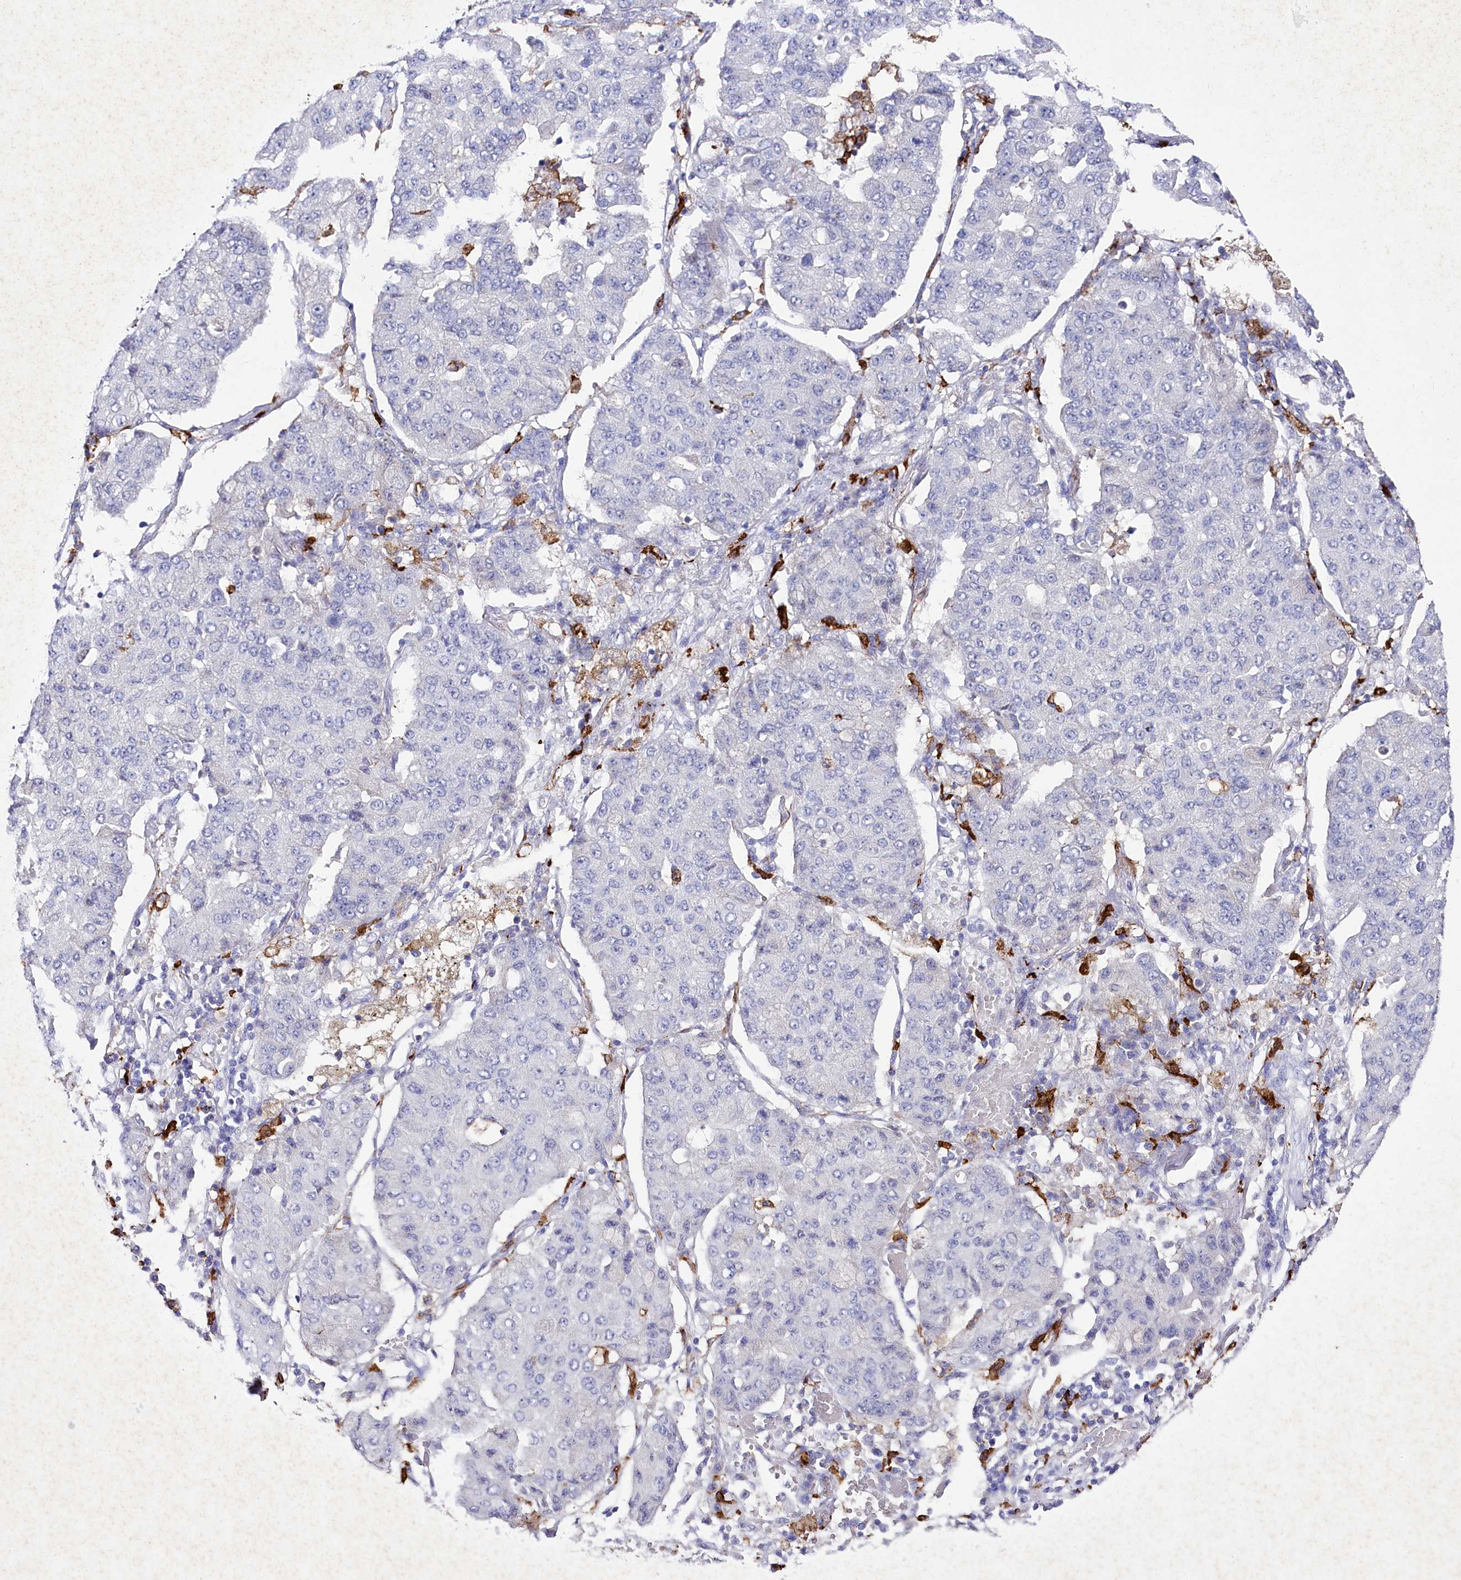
{"staining": {"intensity": "negative", "quantity": "none", "location": "none"}, "tissue": "lung cancer", "cell_type": "Tumor cells", "image_type": "cancer", "snomed": [{"axis": "morphology", "description": "Squamous cell carcinoma, NOS"}, {"axis": "topography", "description": "Lung"}], "caption": "Protein analysis of lung cancer shows no significant expression in tumor cells.", "gene": "CLEC4M", "patient": {"sex": "male", "age": 74}}